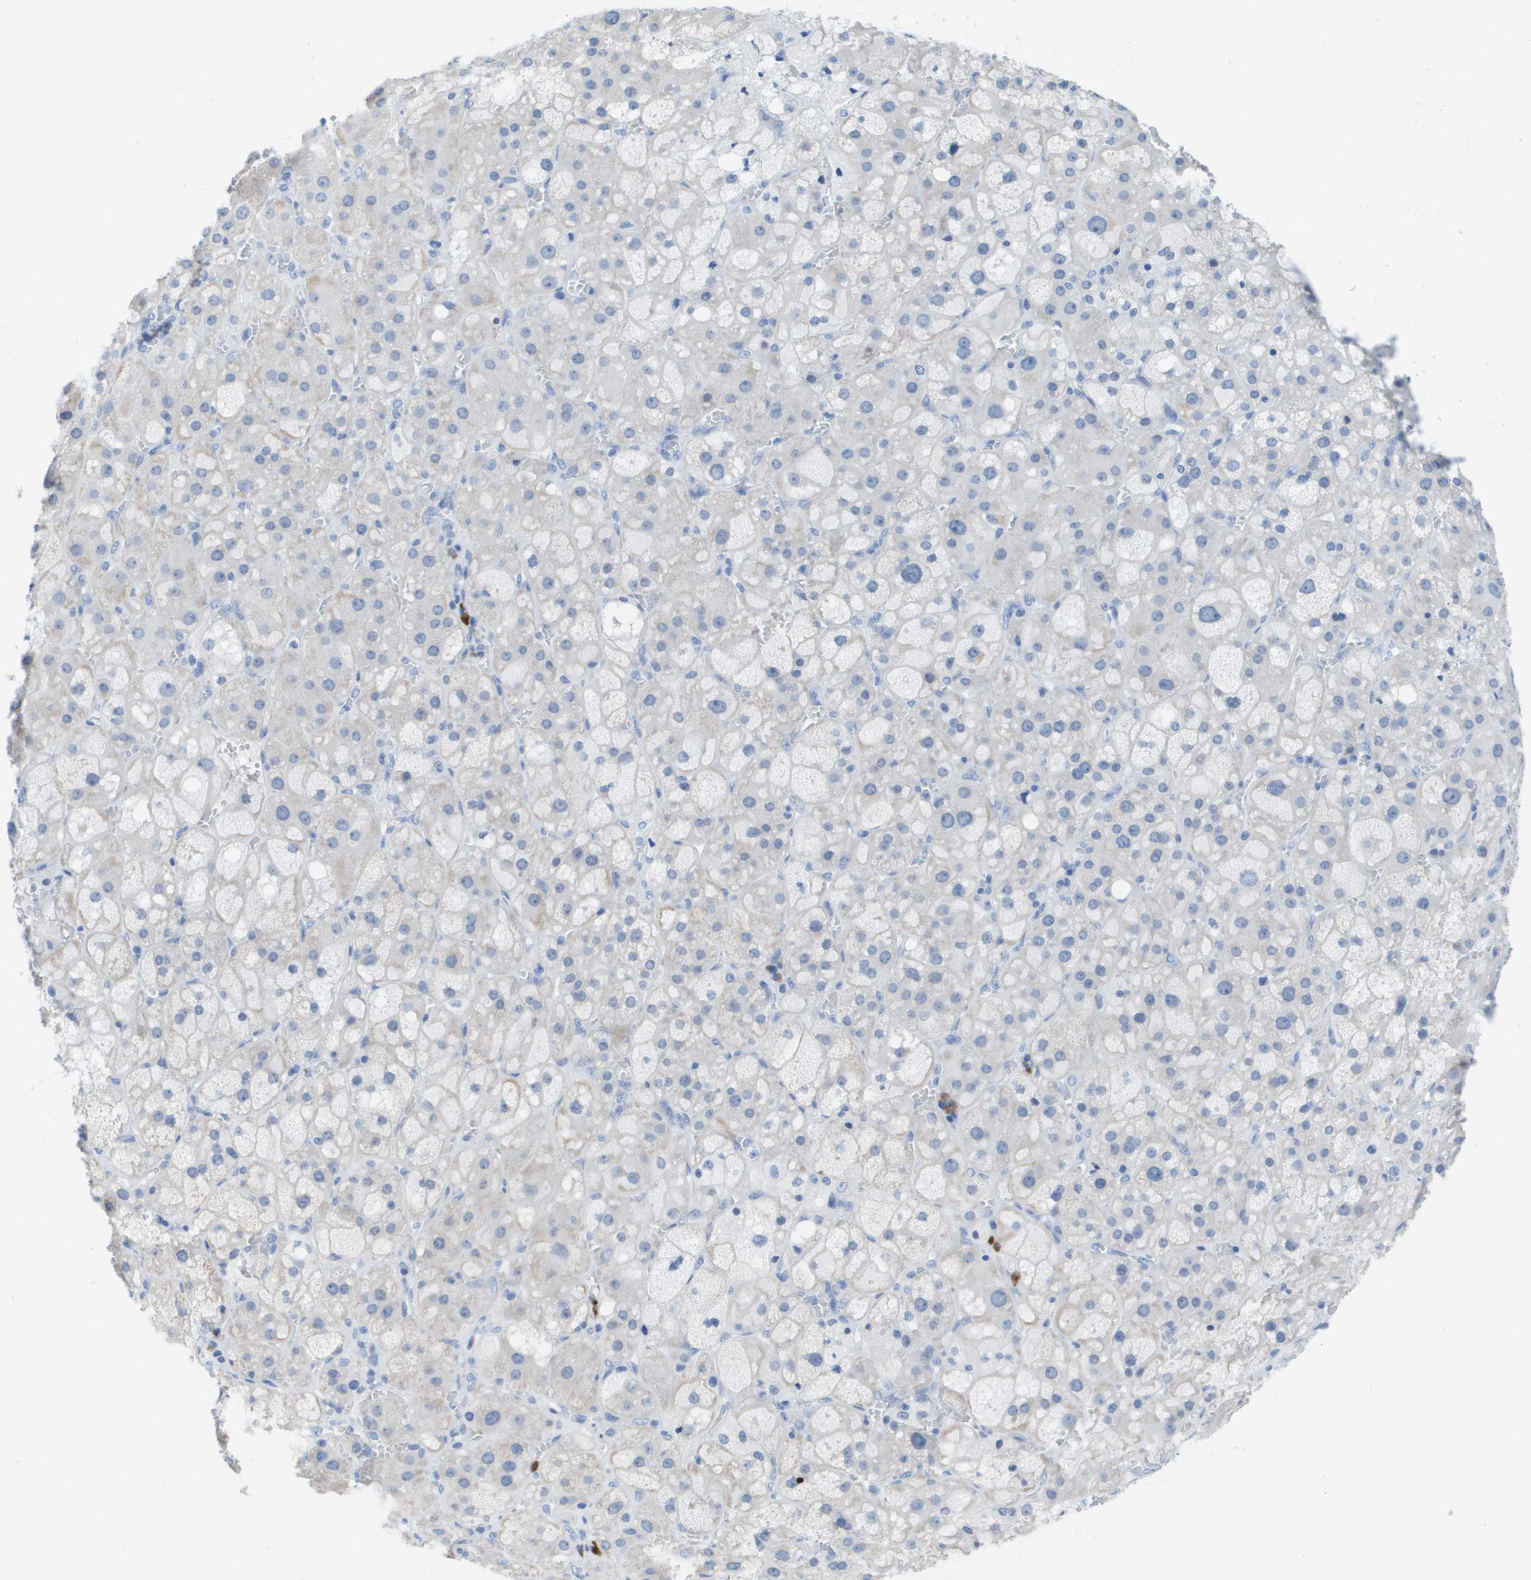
{"staining": {"intensity": "negative", "quantity": "none", "location": "none"}, "tissue": "adrenal gland", "cell_type": "Glandular cells", "image_type": "normal", "snomed": [{"axis": "morphology", "description": "Normal tissue, NOS"}, {"axis": "topography", "description": "Adrenal gland"}], "caption": "DAB (3,3'-diaminobenzidine) immunohistochemical staining of benign human adrenal gland reveals no significant staining in glandular cells.", "gene": "GPR18", "patient": {"sex": "female", "age": 47}}